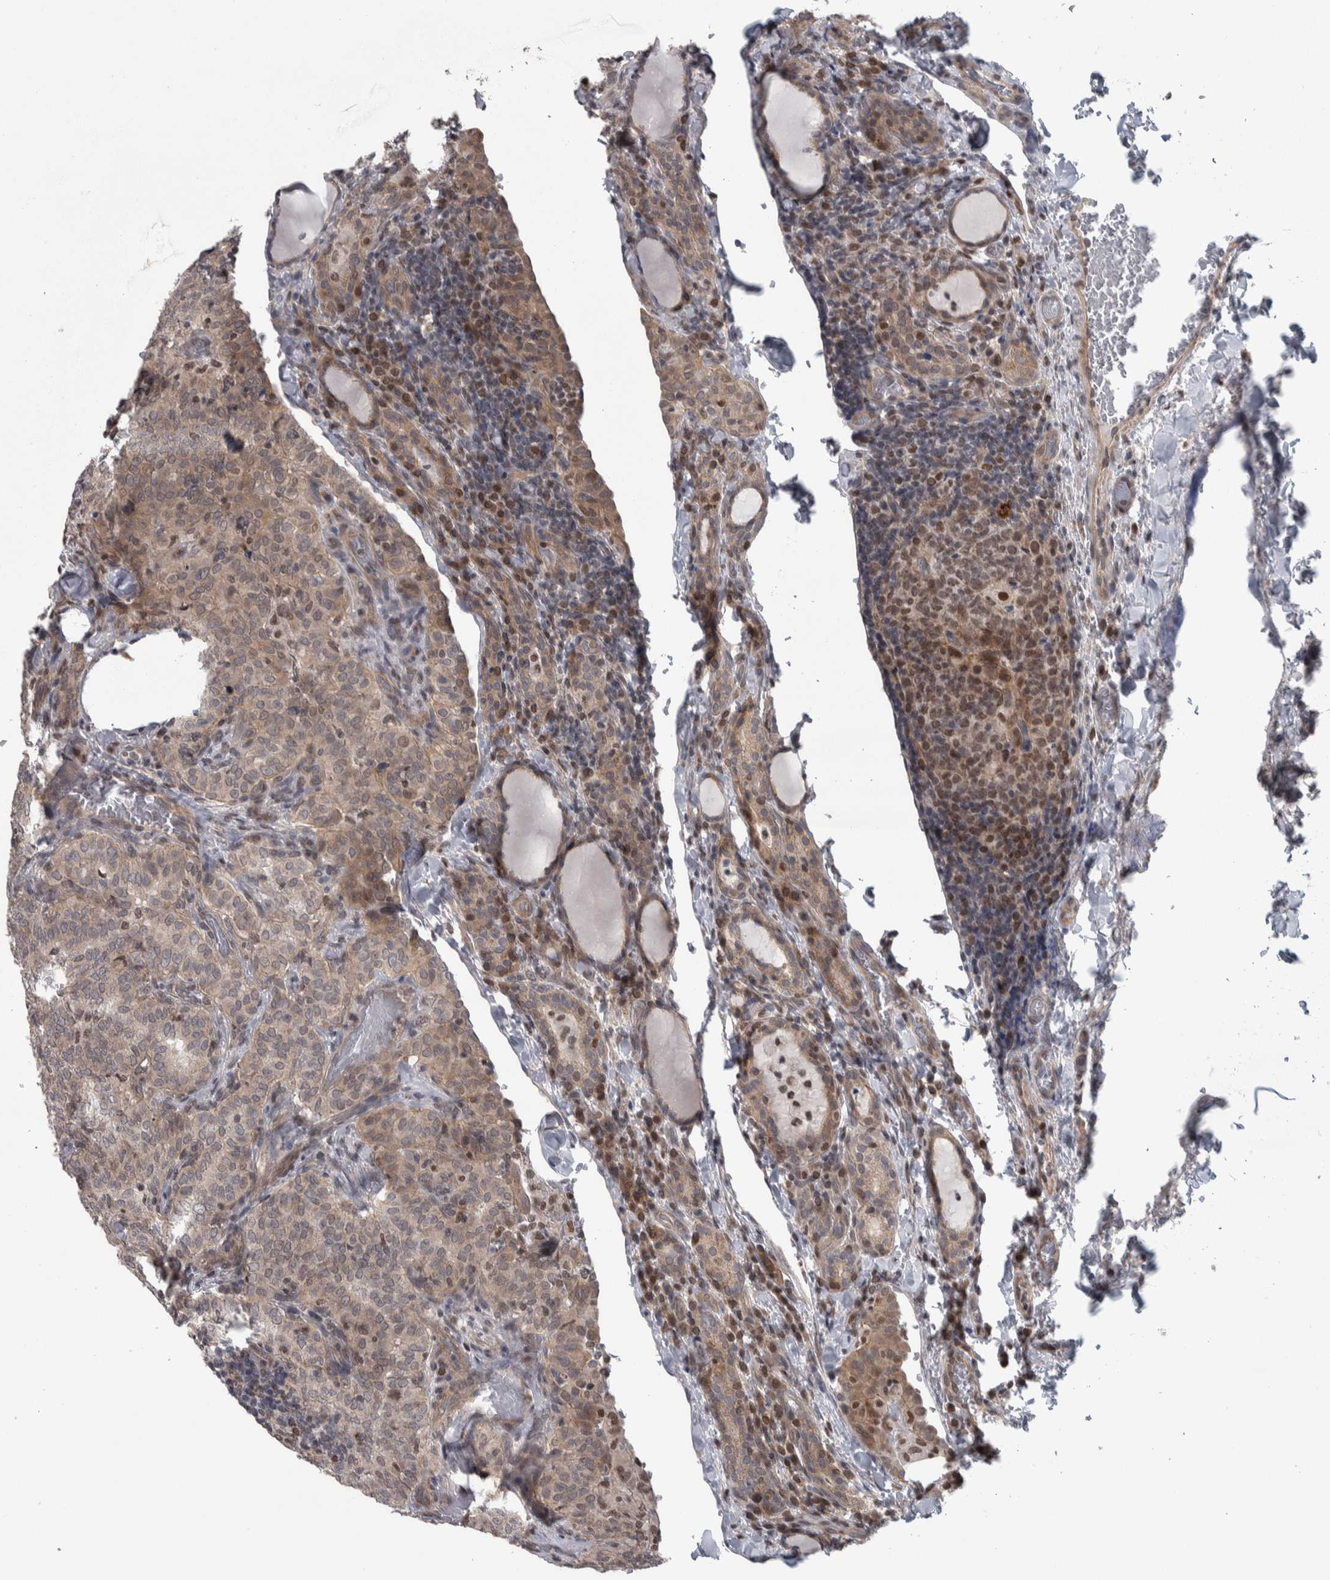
{"staining": {"intensity": "weak", "quantity": ">75%", "location": "cytoplasmic/membranous"}, "tissue": "thyroid cancer", "cell_type": "Tumor cells", "image_type": "cancer", "snomed": [{"axis": "morphology", "description": "Normal tissue, NOS"}, {"axis": "morphology", "description": "Papillary adenocarcinoma, NOS"}, {"axis": "topography", "description": "Thyroid gland"}], "caption": "DAB (3,3'-diaminobenzidine) immunohistochemical staining of papillary adenocarcinoma (thyroid) displays weak cytoplasmic/membranous protein expression in approximately >75% of tumor cells. The staining was performed using DAB (3,3'-diaminobenzidine), with brown indicating positive protein expression. Nuclei are stained blue with hematoxylin.", "gene": "CWC27", "patient": {"sex": "female", "age": 30}}